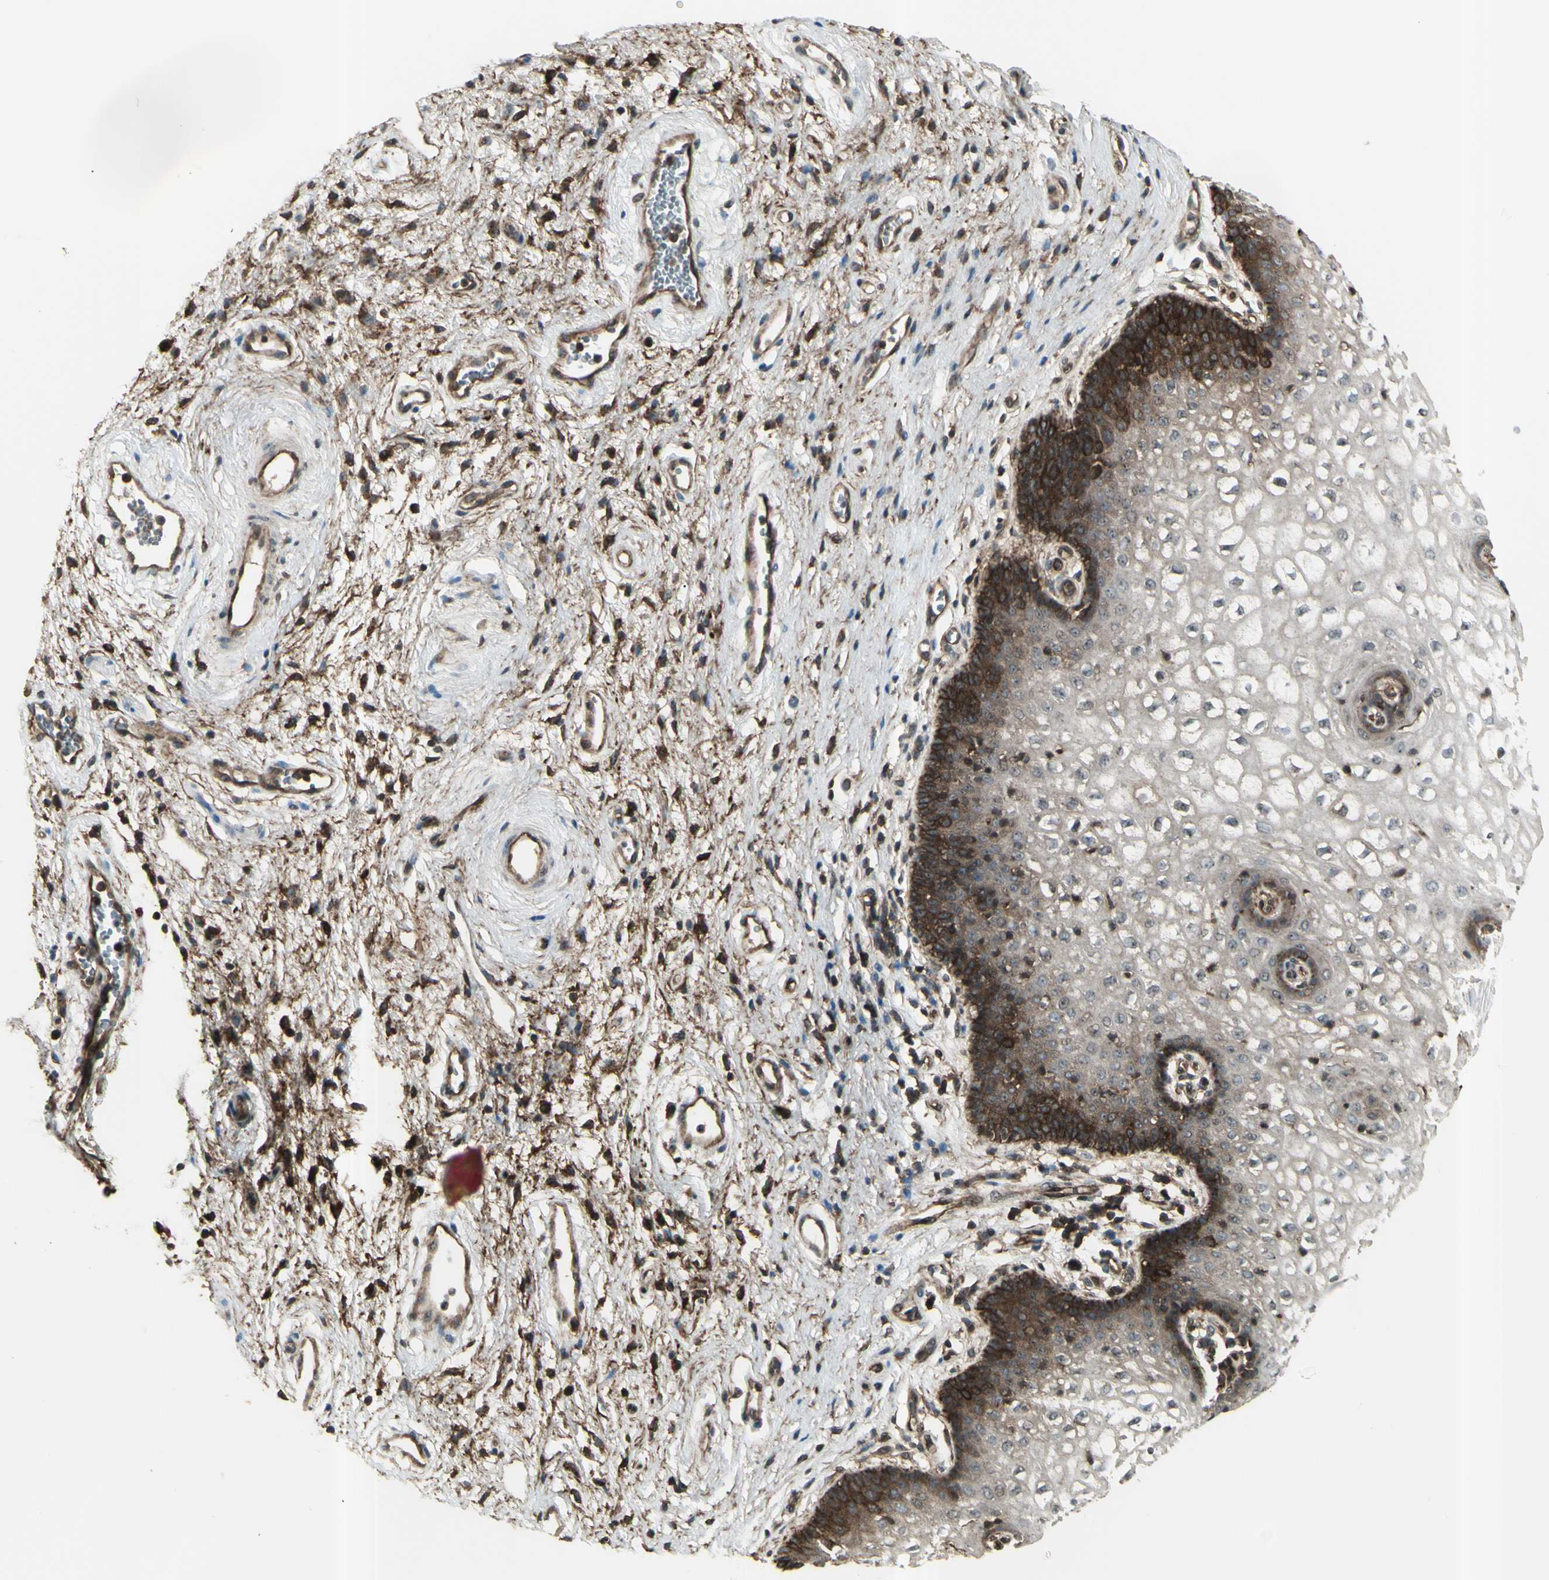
{"staining": {"intensity": "strong", "quantity": "<25%", "location": "cytoplasmic/membranous"}, "tissue": "vagina", "cell_type": "Squamous epithelial cells", "image_type": "normal", "snomed": [{"axis": "morphology", "description": "Normal tissue, NOS"}, {"axis": "topography", "description": "Vagina"}], "caption": "Immunohistochemistry (IHC) staining of normal vagina, which reveals medium levels of strong cytoplasmic/membranous positivity in approximately <25% of squamous epithelial cells indicating strong cytoplasmic/membranous protein staining. The staining was performed using DAB (3,3'-diaminobenzidine) (brown) for protein detection and nuclei were counterstained in hematoxylin (blue).", "gene": "FXYD5", "patient": {"sex": "female", "age": 34}}